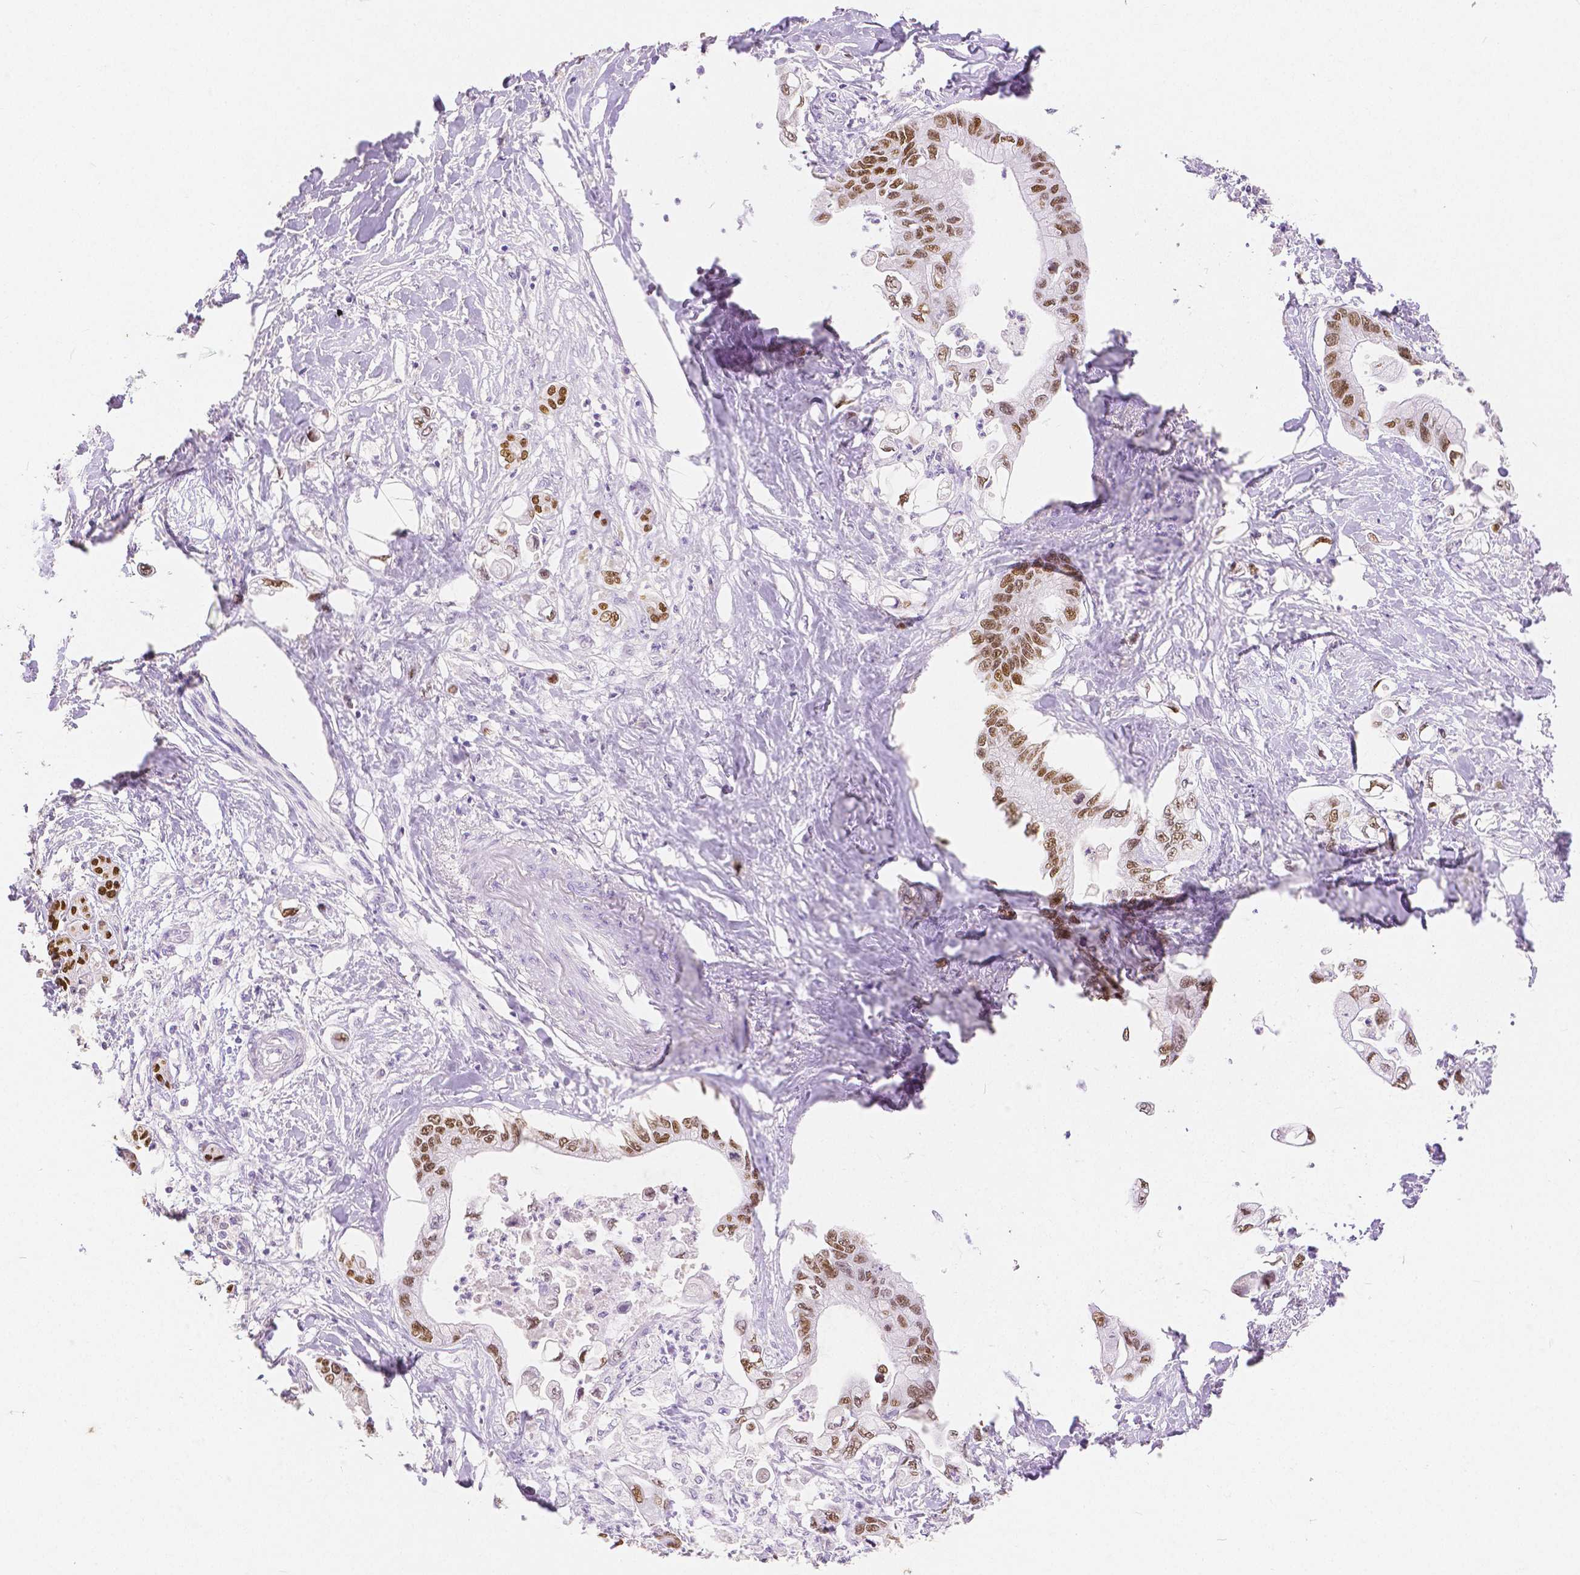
{"staining": {"intensity": "moderate", "quantity": ">75%", "location": "nuclear"}, "tissue": "pancreatic cancer", "cell_type": "Tumor cells", "image_type": "cancer", "snomed": [{"axis": "morphology", "description": "Adenocarcinoma, NOS"}, {"axis": "topography", "description": "Pancreas"}], "caption": "Protein staining of pancreatic cancer (adenocarcinoma) tissue exhibits moderate nuclear positivity in approximately >75% of tumor cells. Nuclei are stained in blue.", "gene": "HNF1B", "patient": {"sex": "male", "age": 61}}